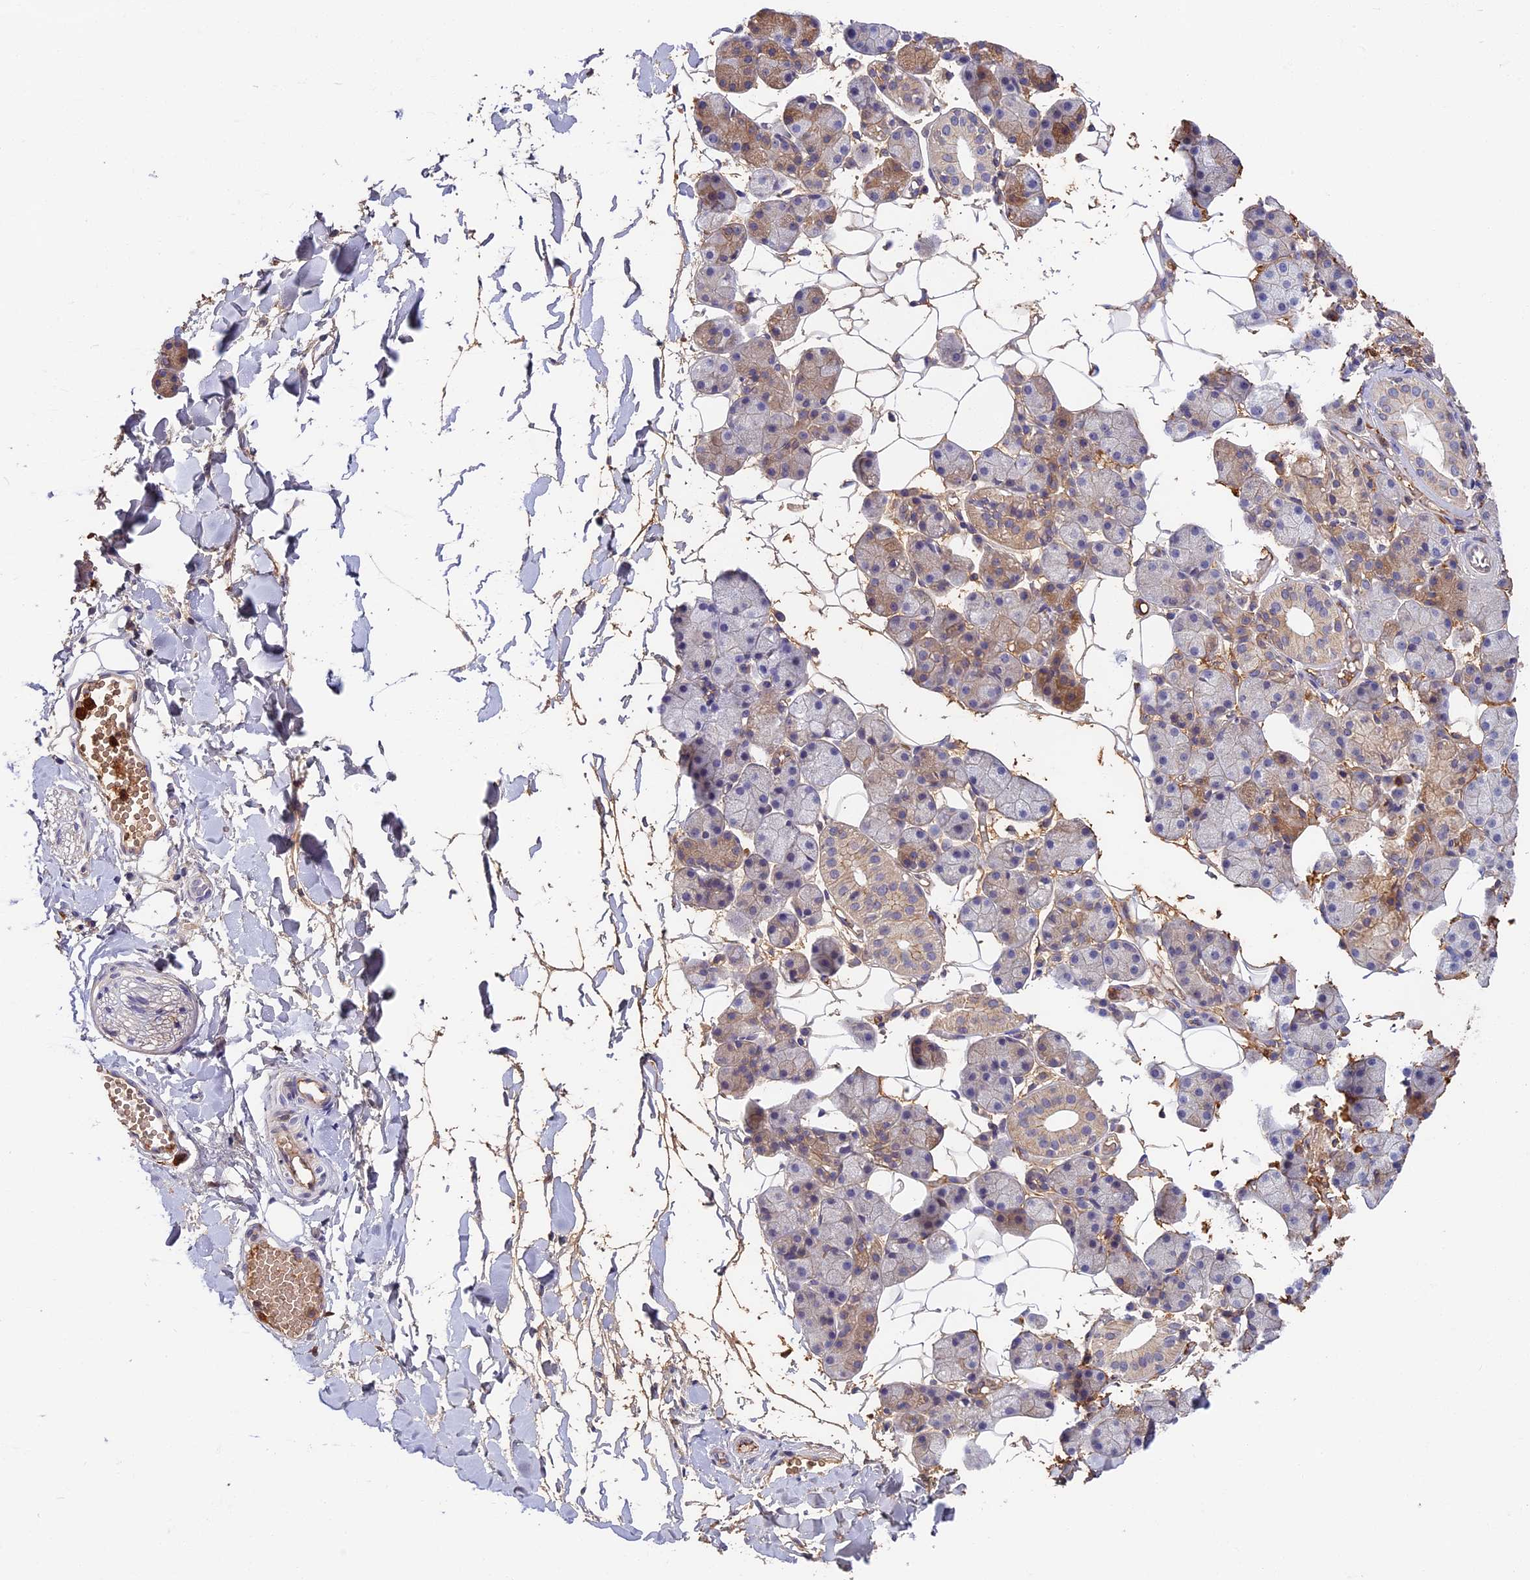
{"staining": {"intensity": "weak", "quantity": "25%-75%", "location": "cytoplasmic/membranous"}, "tissue": "salivary gland", "cell_type": "Glandular cells", "image_type": "normal", "snomed": [{"axis": "morphology", "description": "Normal tissue, NOS"}, {"axis": "topography", "description": "Salivary gland"}], "caption": "Salivary gland stained with DAB (3,3'-diaminobenzidine) immunohistochemistry reveals low levels of weak cytoplasmic/membranous expression in about 25%-75% of glandular cells.", "gene": "ADGRD1", "patient": {"sex": "female", "age": 33}}